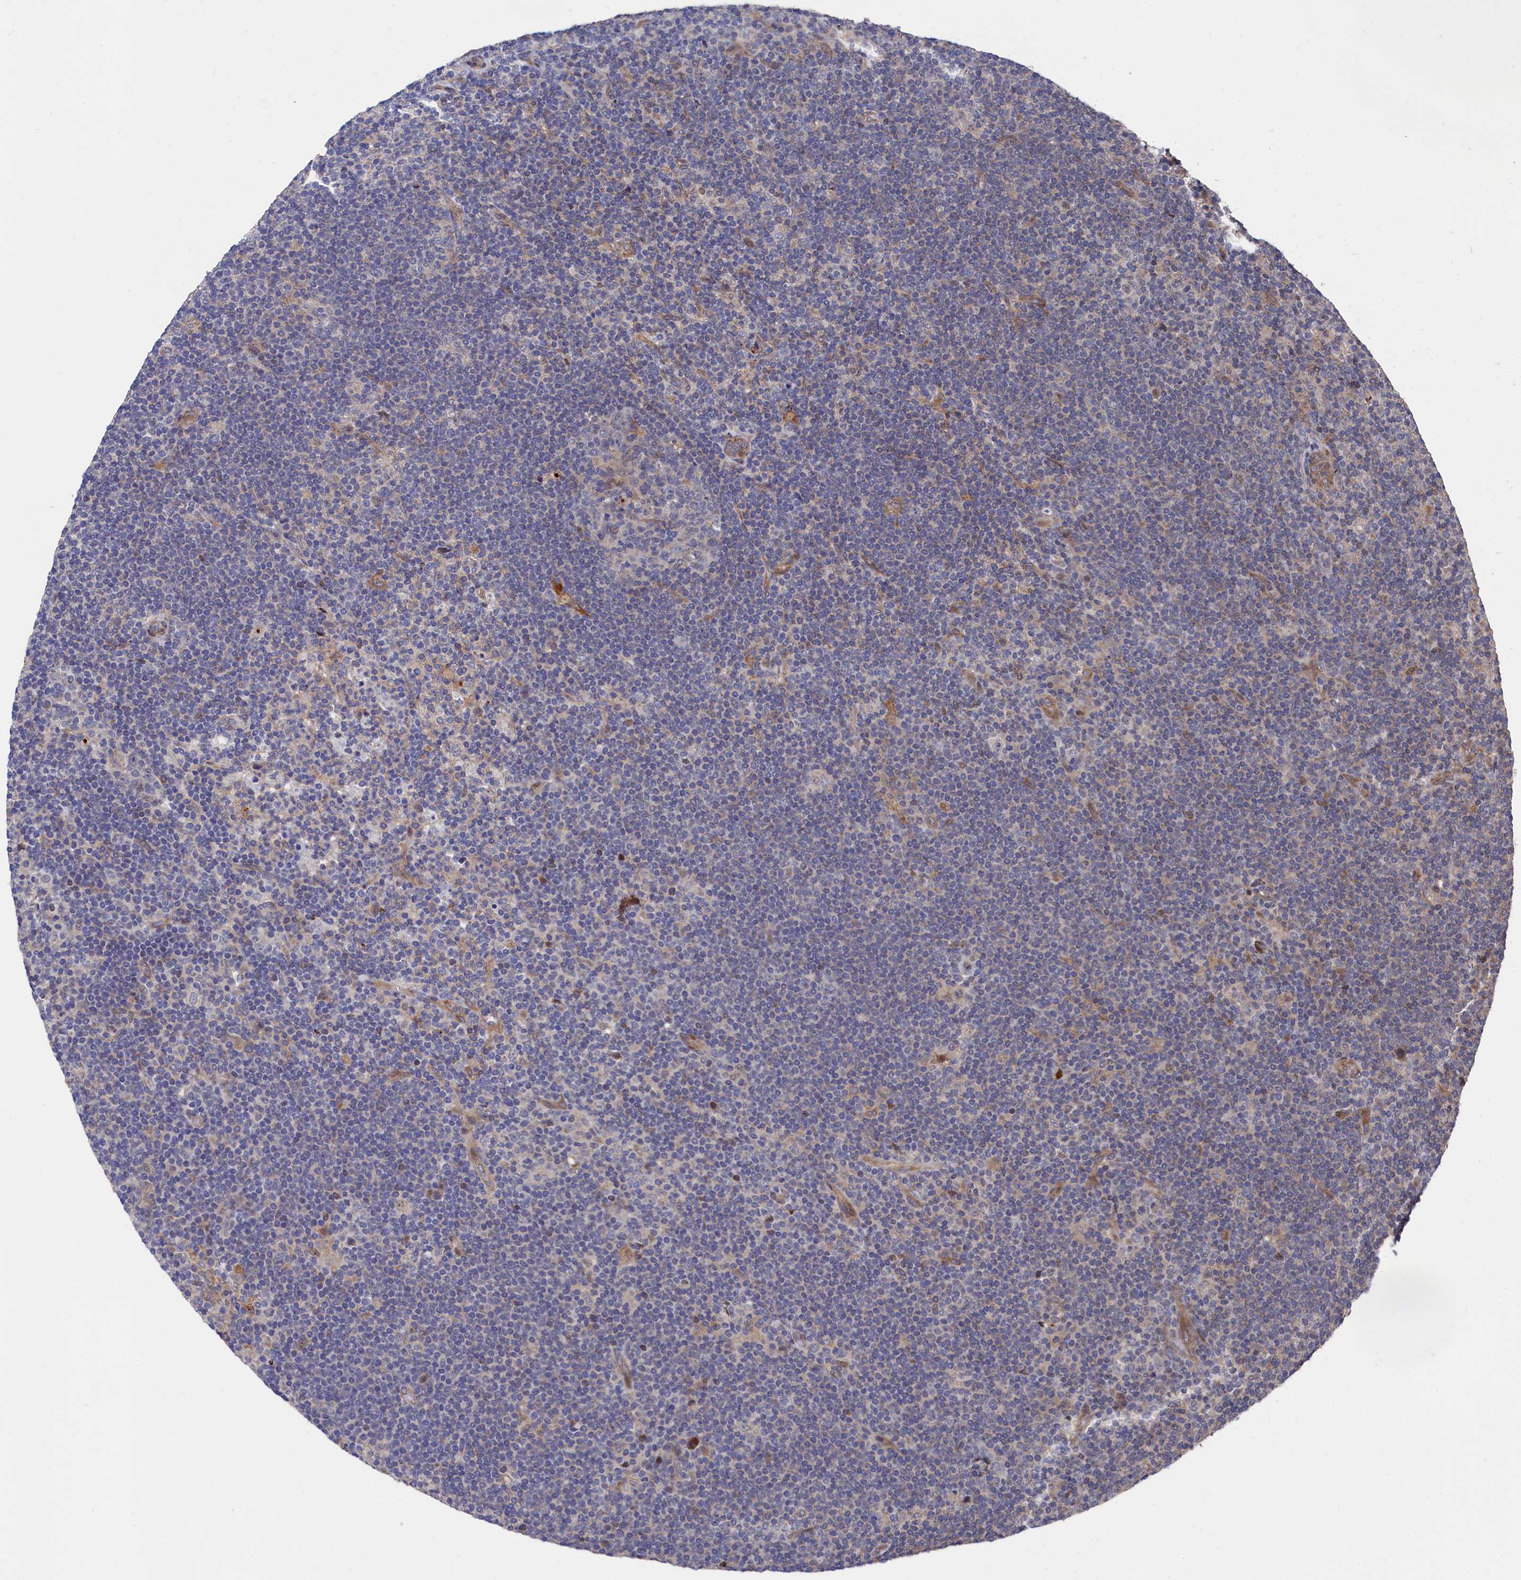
{"staining": {"intensity": "negative", "quantity": "none", "location": "none"}, "tissue": "lymphoma", "cell_type": "Tumor cells", "image_type": "cancer", "snomed": [{"axis": "morphology", "description": "Hodgkin's disease, NOS"}, {"axis": "topography", "description": "Lymph node"}], "caption": "Immunohistochemistry (IHC) of Hodgkin's disease shows no staining in tumor cells.", "gene": "ZNF891", "patient": {"sex": "female", "age": 57}}